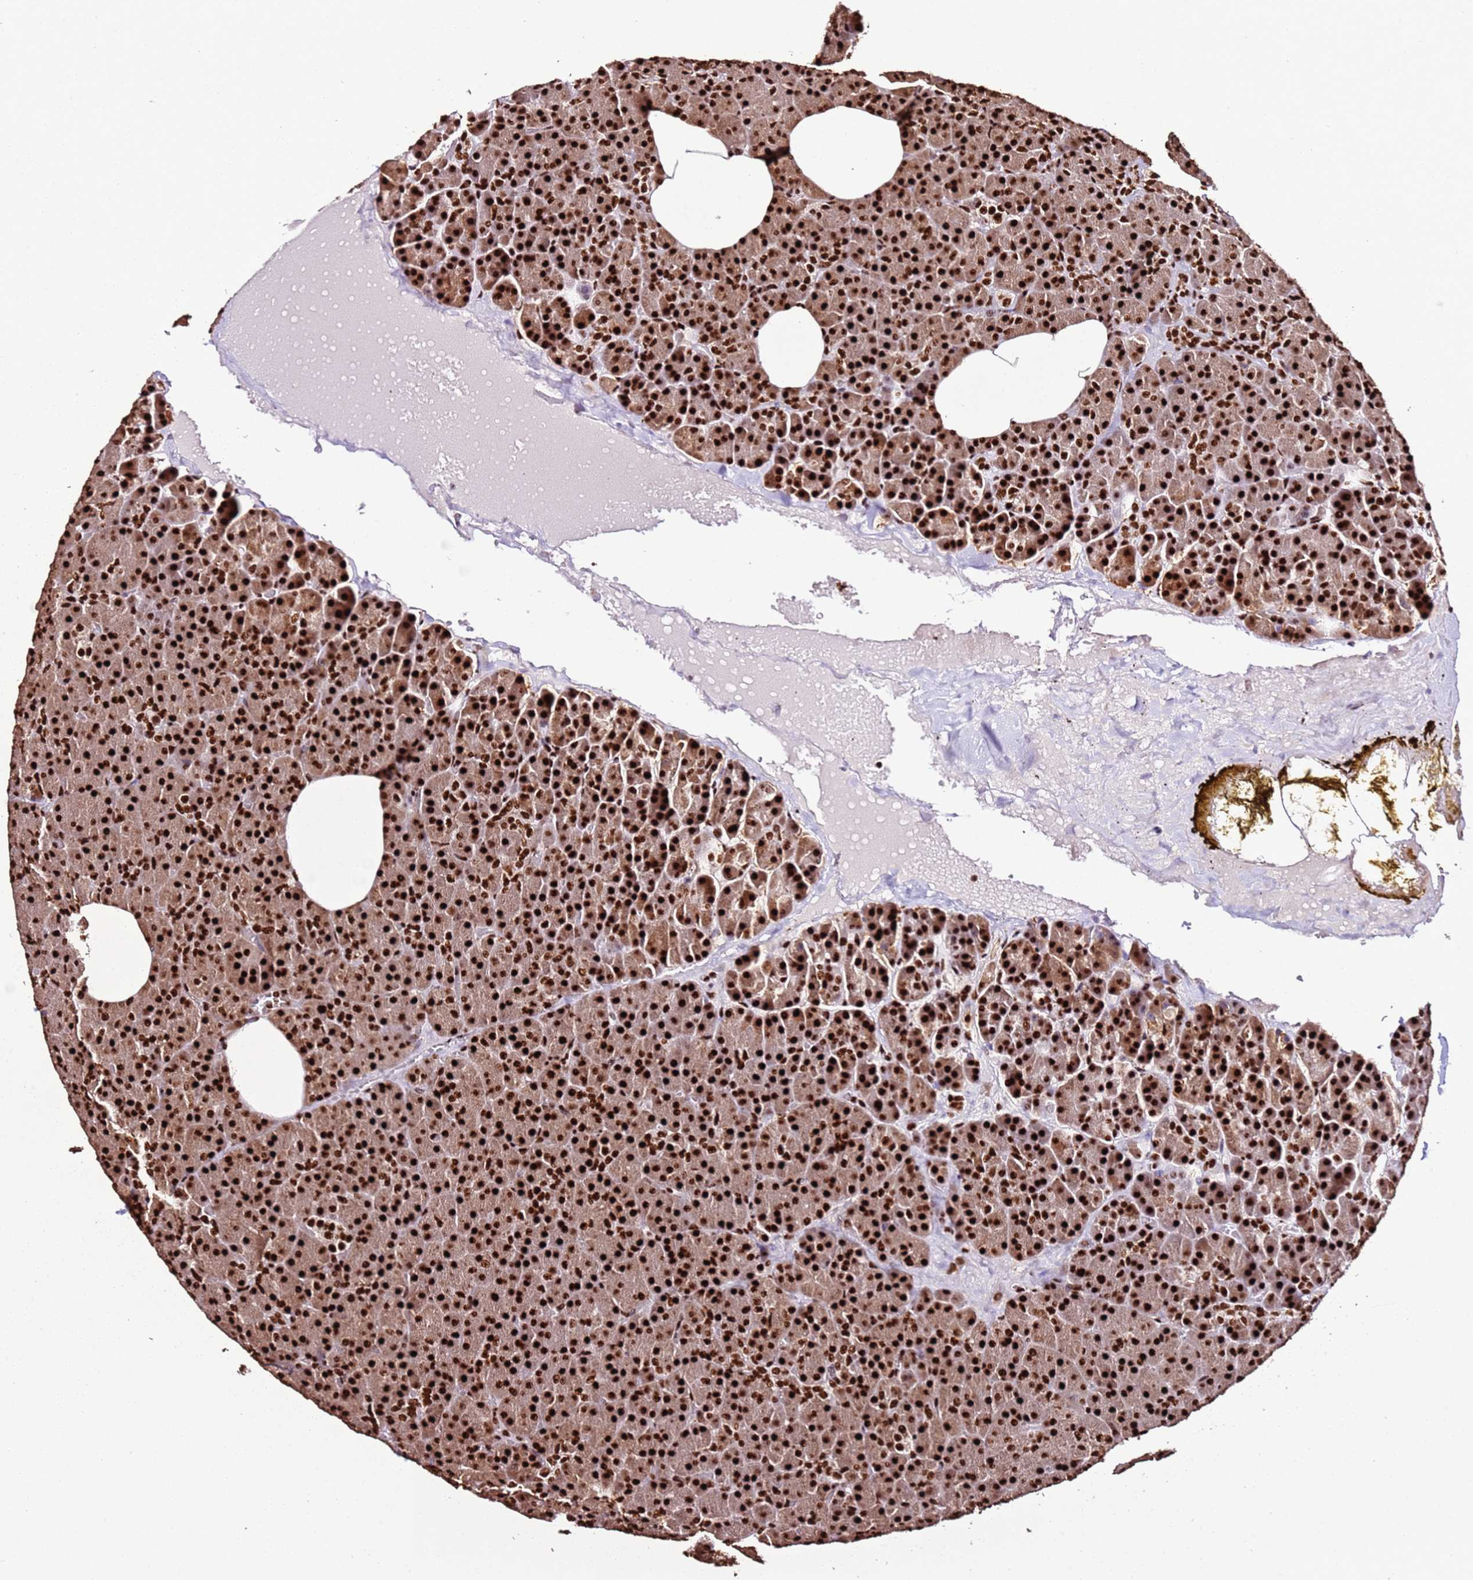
{"staining": {"intensity": "strong", "quantity": ">75%", "location": "nuclear"}, "tissue": "pancreas", "cell_type": "Exocrine glandular cells", "image_type": "normal", "snomed": [{"axis": "morphology", "description": "Normal tissue, NOS"}, {"axis": "morphology", "description": "Carcinoid, malignant, NOS"}, {"axis": "topography", "description": "Pancreas"}], "caption": "Benign pancreas displays strong nuclear positivity in about >75% of exocrine glandular cells Using DAB (3,3'-diaminobenzidine) (brown) and hematoxylin (blue) stains, captured at high magnification using brightfield microscopy..", "gene": "C6orf226", "patient": {"sex": "female", "age": 35}}